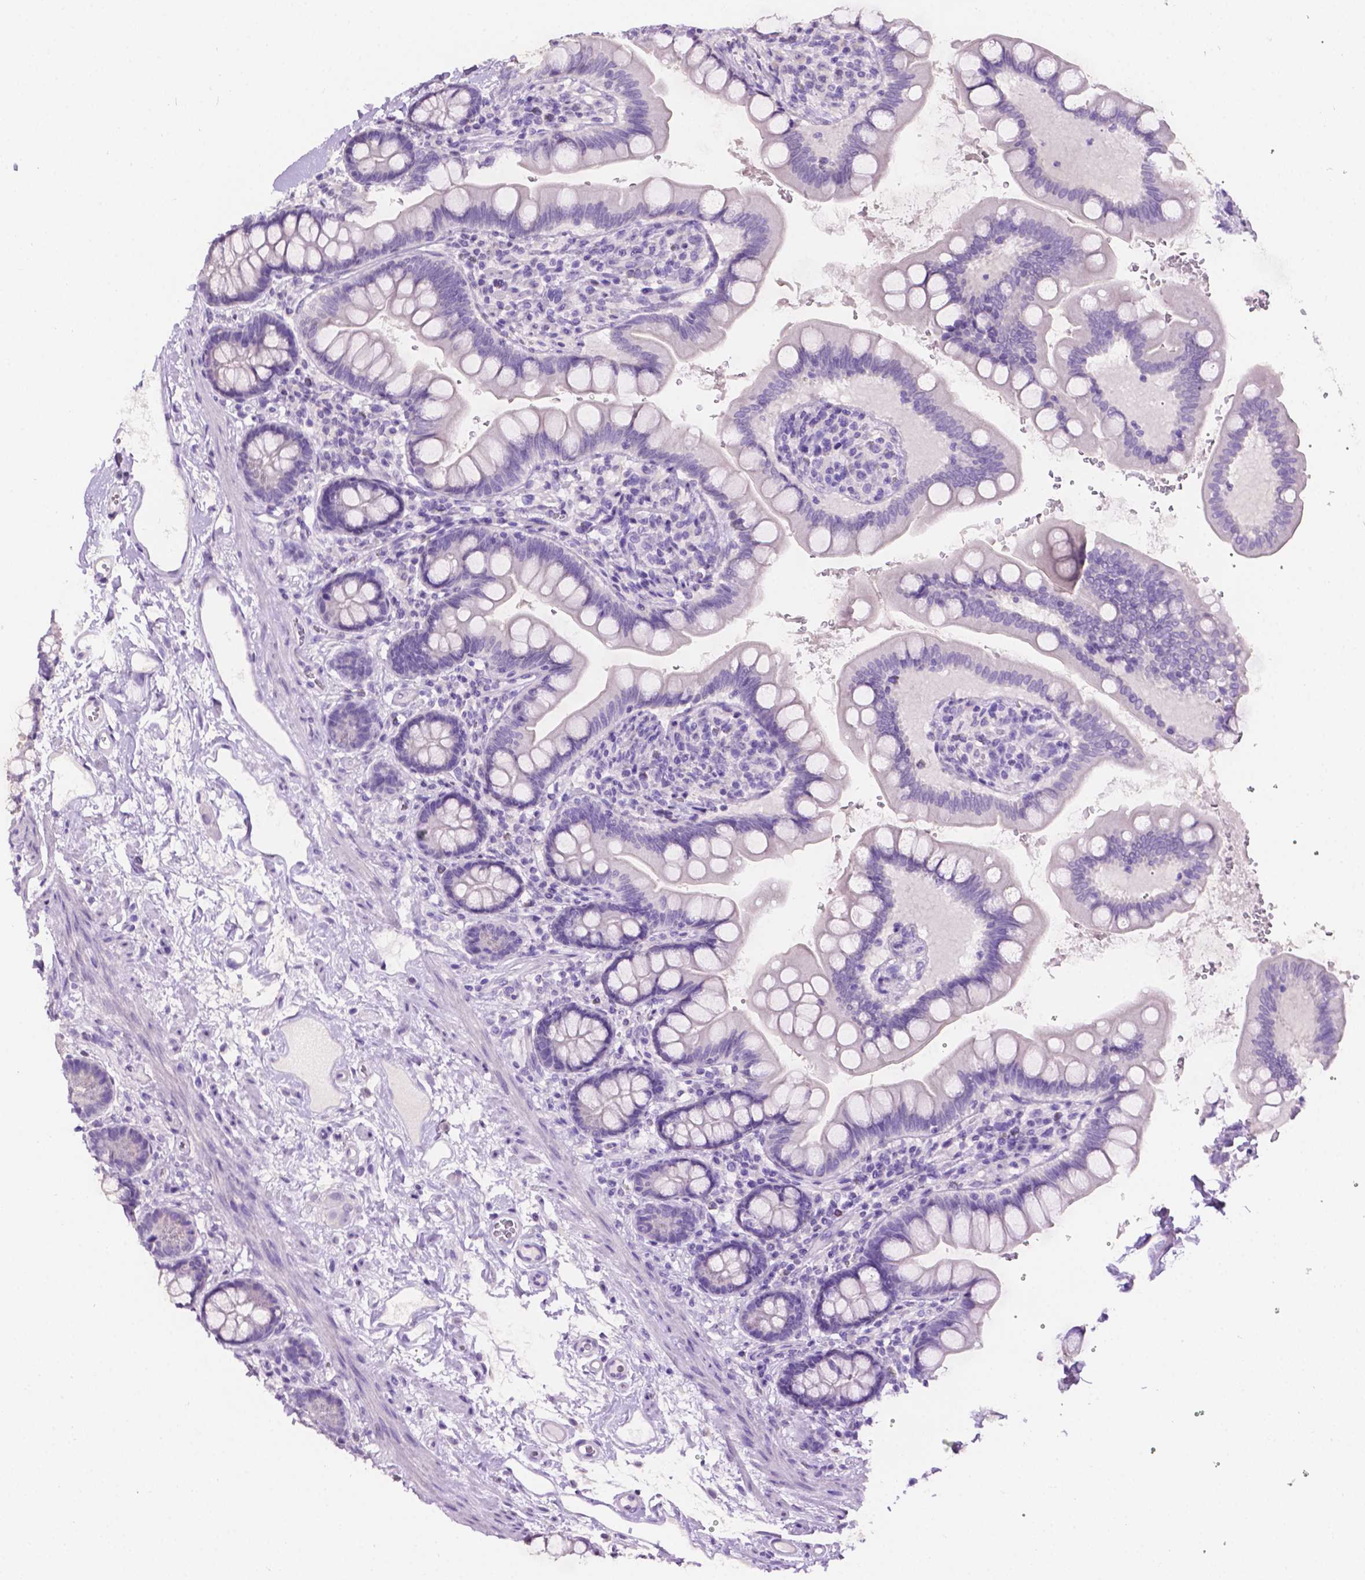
{"staining": {"intensity": "negative", "quantity": "none", "location": "none"}, "tissue": "small intestine", "cell_type": "Glandular cells", "image_type": "normal", "snomed": [{"axis": "morphology", "description": "Normal tissue, NOS"}, {"axis": "topography", "description": "Small intestine"}], "caption": "This is an immunohistochemistry photomicrograph of benign small intestine. There is no staining in glandular cells.", "gene": "TACSTD2", "patient": {"sex": "female", "age": 56}}